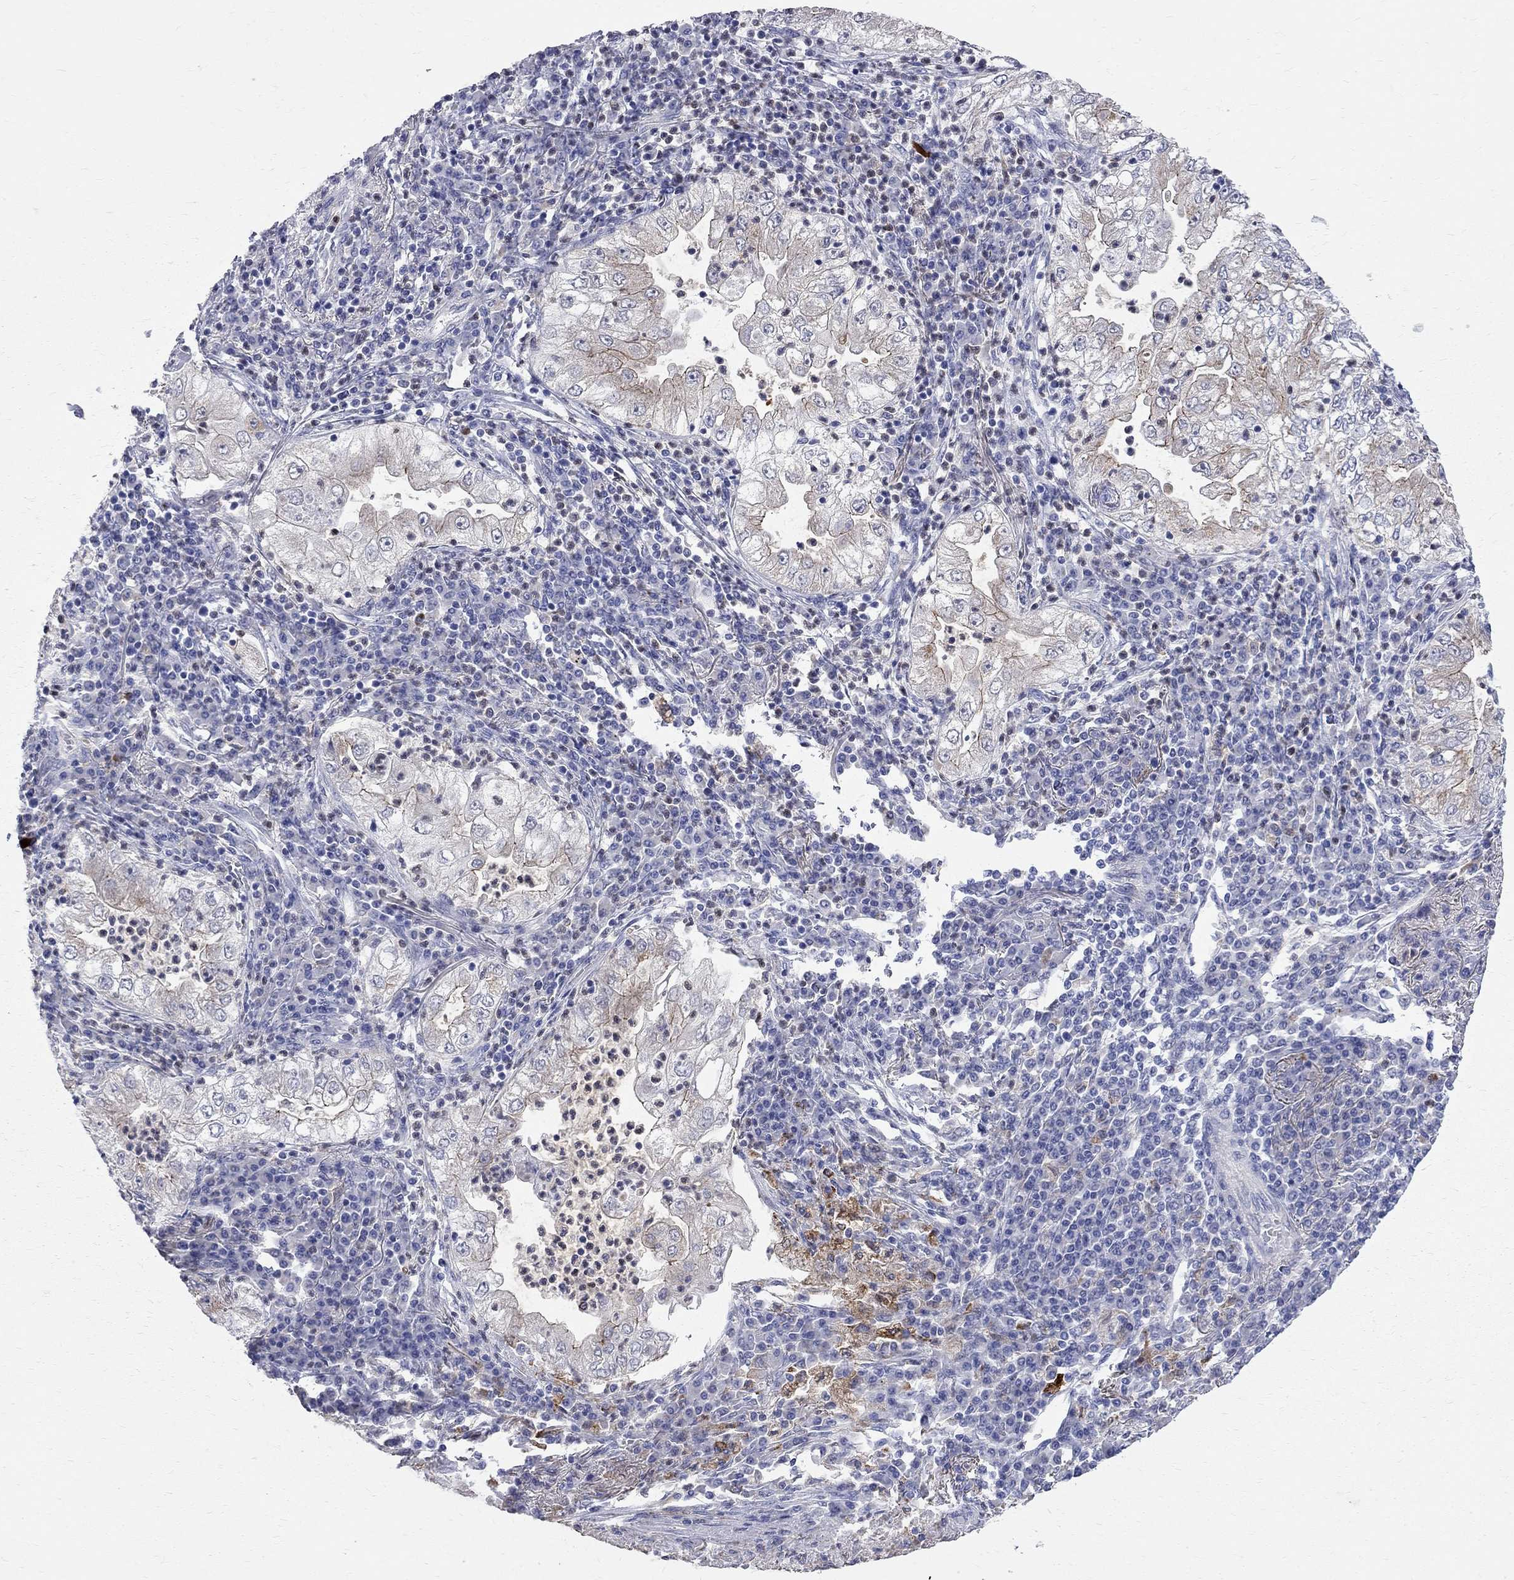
{"staining": {"intensity": "moderate", "quantity": "<25%", "location": "cytoplasmic/membranous"}, "tissue": "lung cancer", "cell_type": "Tumor cells", "image_type": "cancer", "snomed": [{"axis": "morphology", "description": "Adenocarcinoma, NOS"}, {"axis": "topography", "description": "Lung"}], "caption": "High-magnification brightfield microscopy of lung cancer stained with DAB (brown) and counterstained with hematoxylin (blue). tumor cells exhibit moderate cytoplasmic/membranous staining is identified in approximately<25% of cells.", "gene": "ACSL1", "patient": {"sex": "female", "age": 73}}